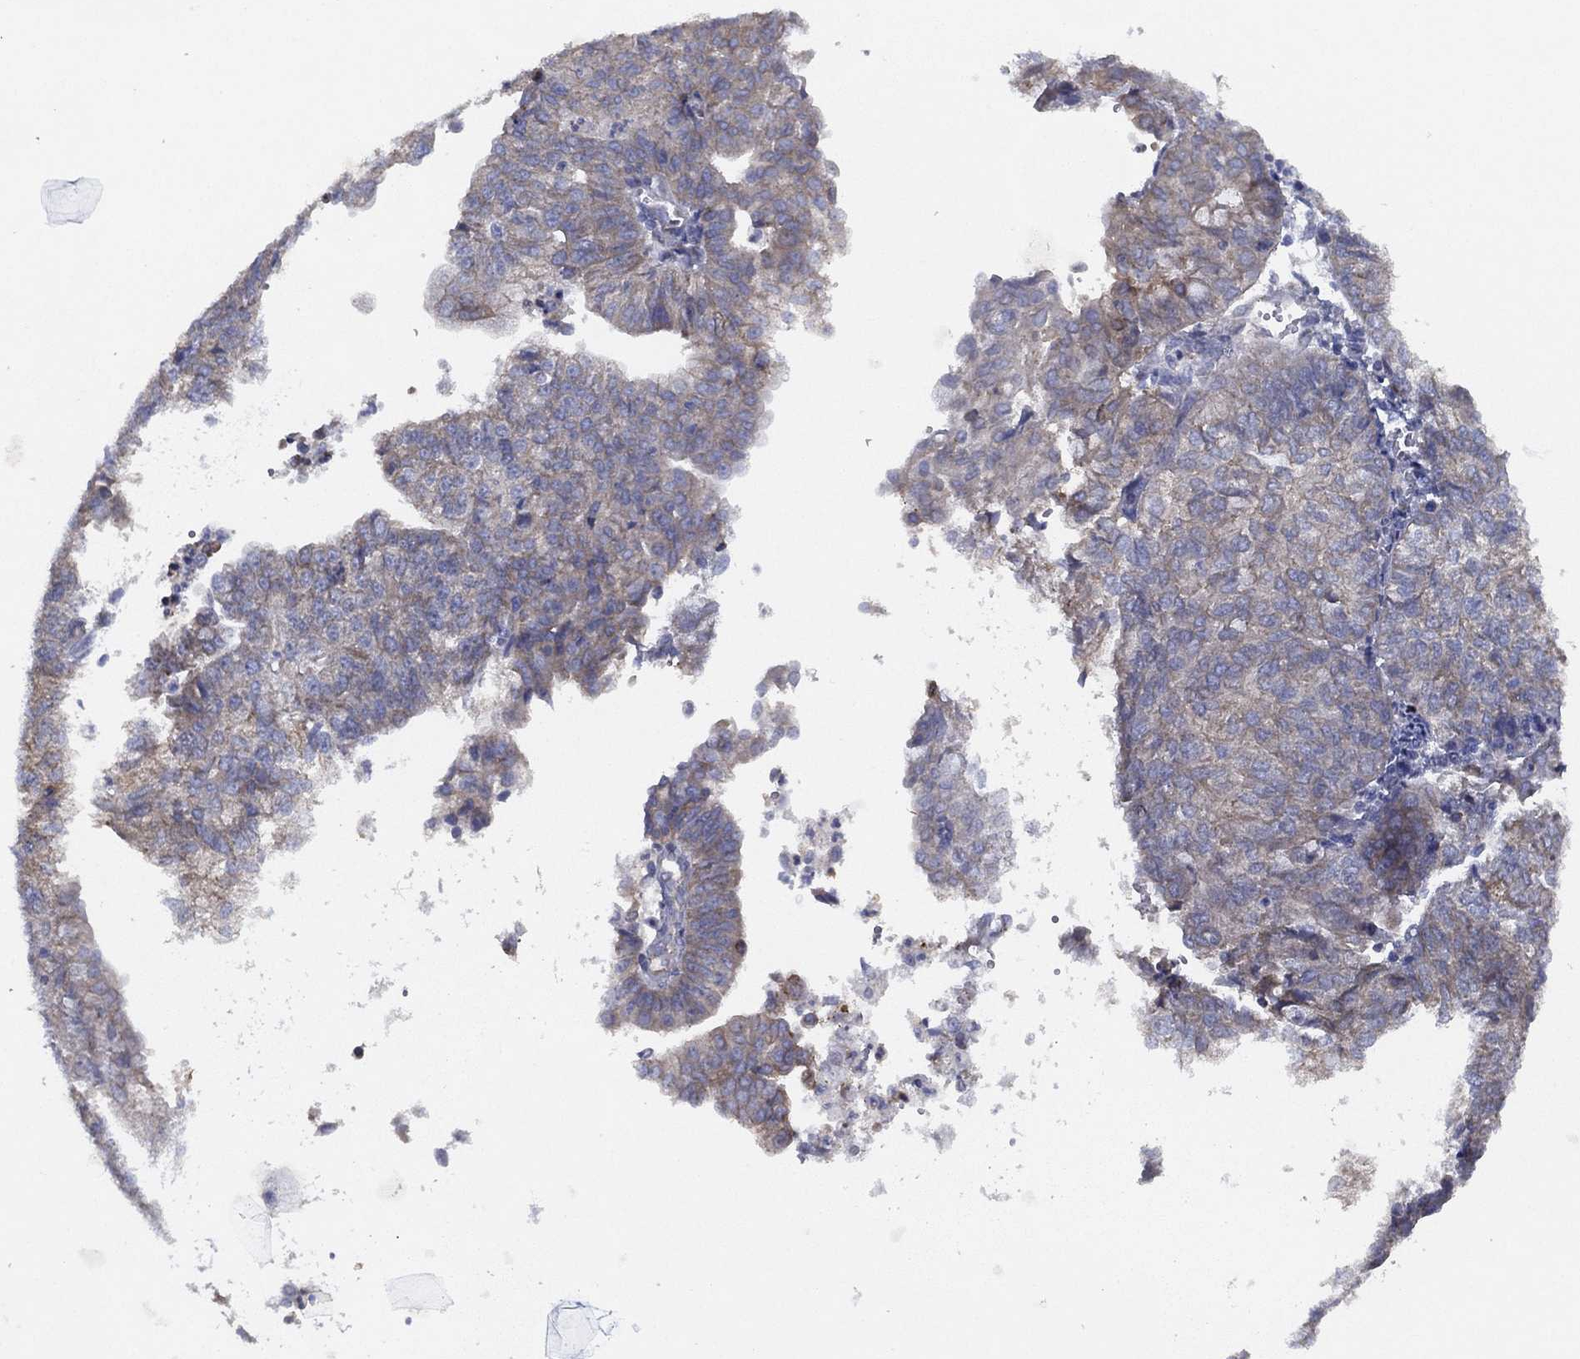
{"staining": {"intensity": "negative", "quantity": "none", "location": "none"}, "tissue": "endometrial cancer", "cell_type": "Tumor cells", "image_type": "cancer", "snomed": [{"axis": "morphology", "description": "Adenocarcinoma, NOS"}, {"axis": "topography", "description": "Endometrium"}], "caption": "High magnification brightfield microscopy of adenocarcinoma (endometrial) stained with DAB (brown) and counterstained with hematoxylin (blue): tumor cells show no significant expression.", "gene": "ZNF223", "patient": {"sex": "female", "age": 82}}